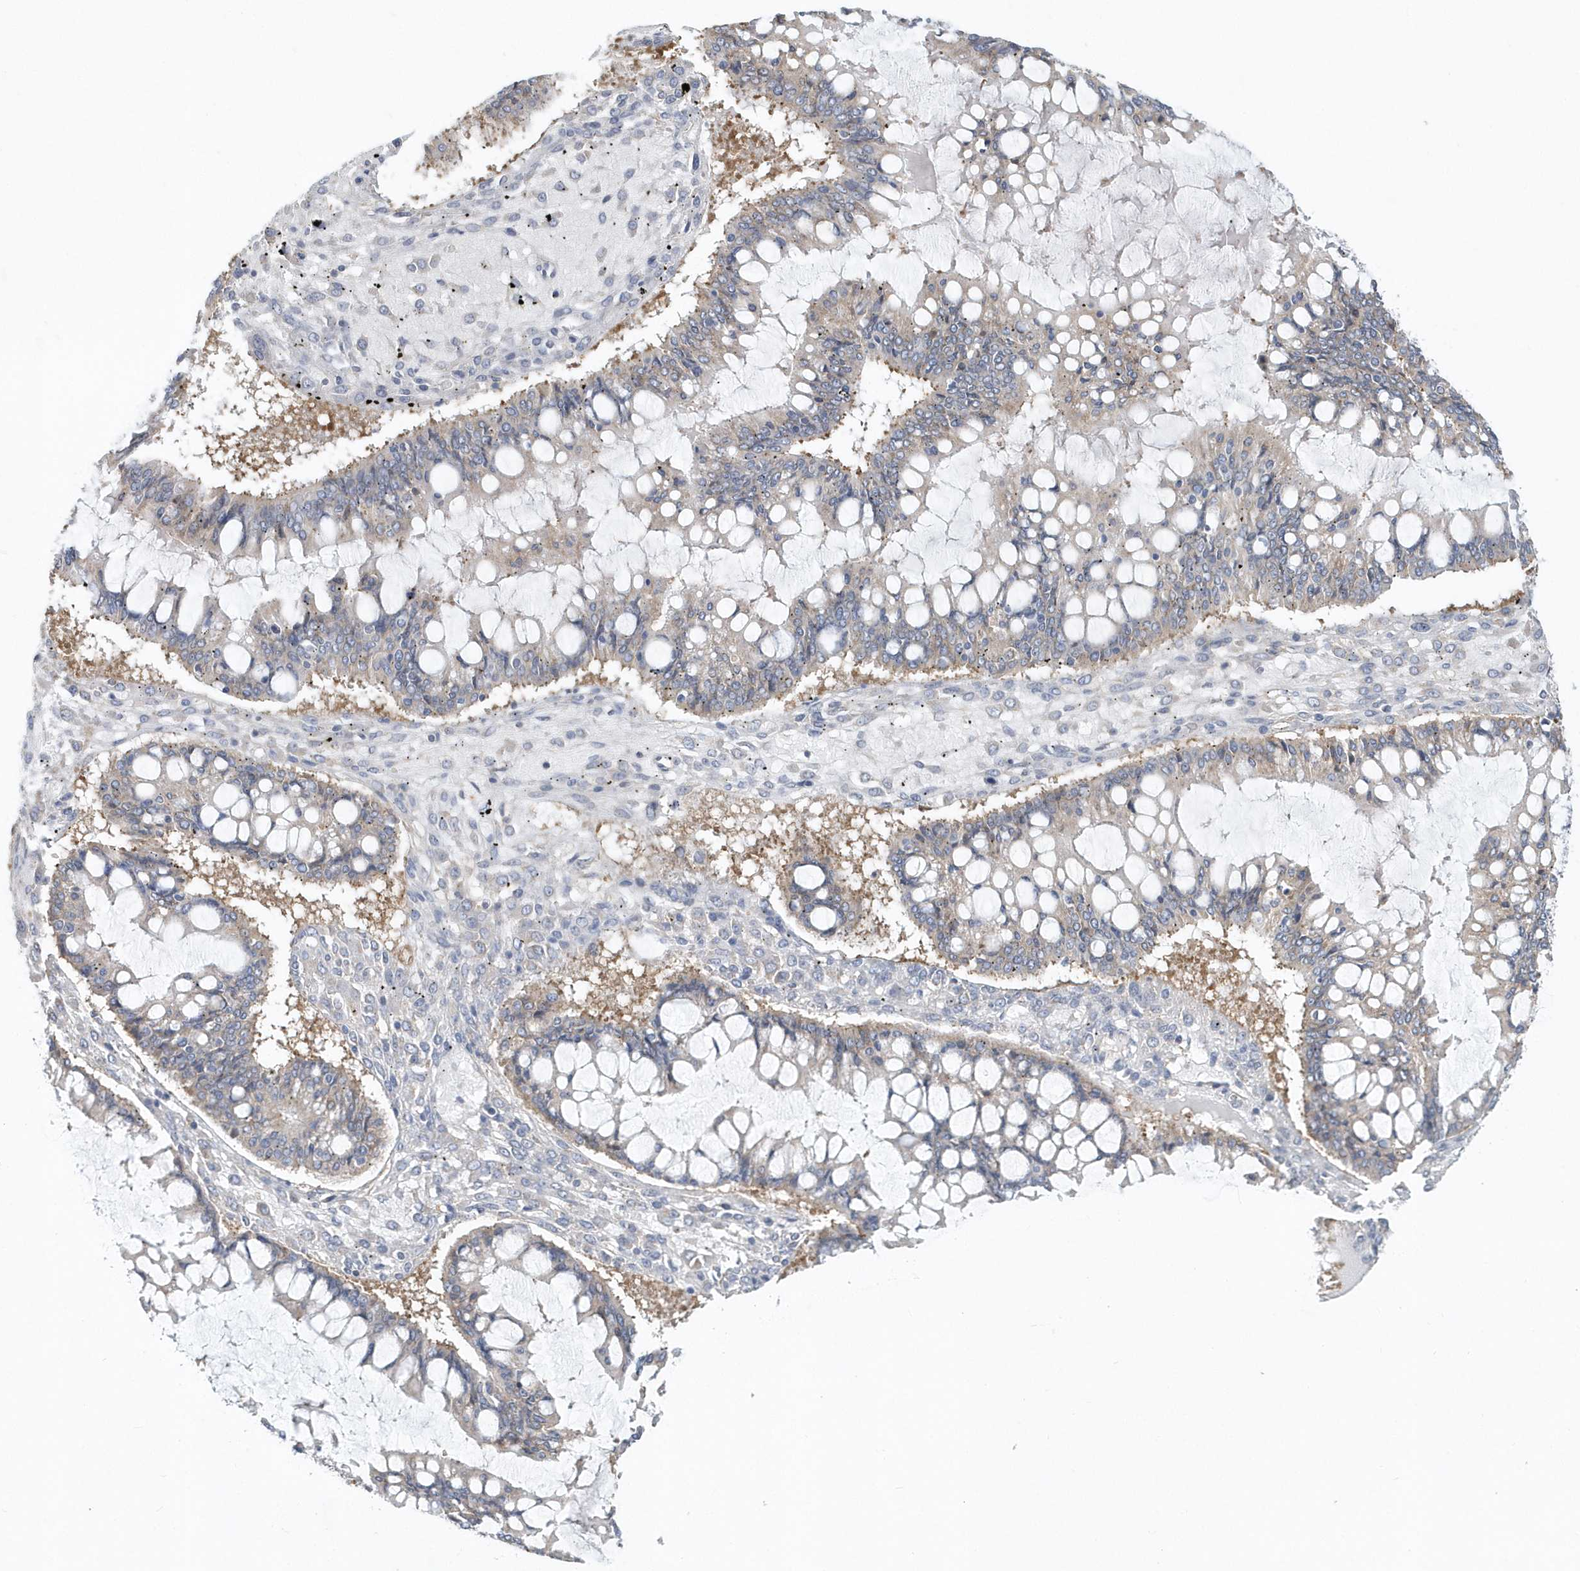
{"staining": {"intensity": "negative", "quantity": "none", "location": "none"}, "tissue": "ovarian cancer", "cell_type": "Tumor cells", "image_type": "cancer", "snomed": [{"axis": "morphology", "description": "Cystadenocarcinoma, mucinous, NOS"}, {"axis": "topography", "description": "Ovary"}], "caption": "Immunohistochemical staining of human ovarian mucinous cystadenocarcinoma reveals no significant positivity in tumor cells.", "gene": "EIF3C", "patient": {"sex": "female", "age": 73}}